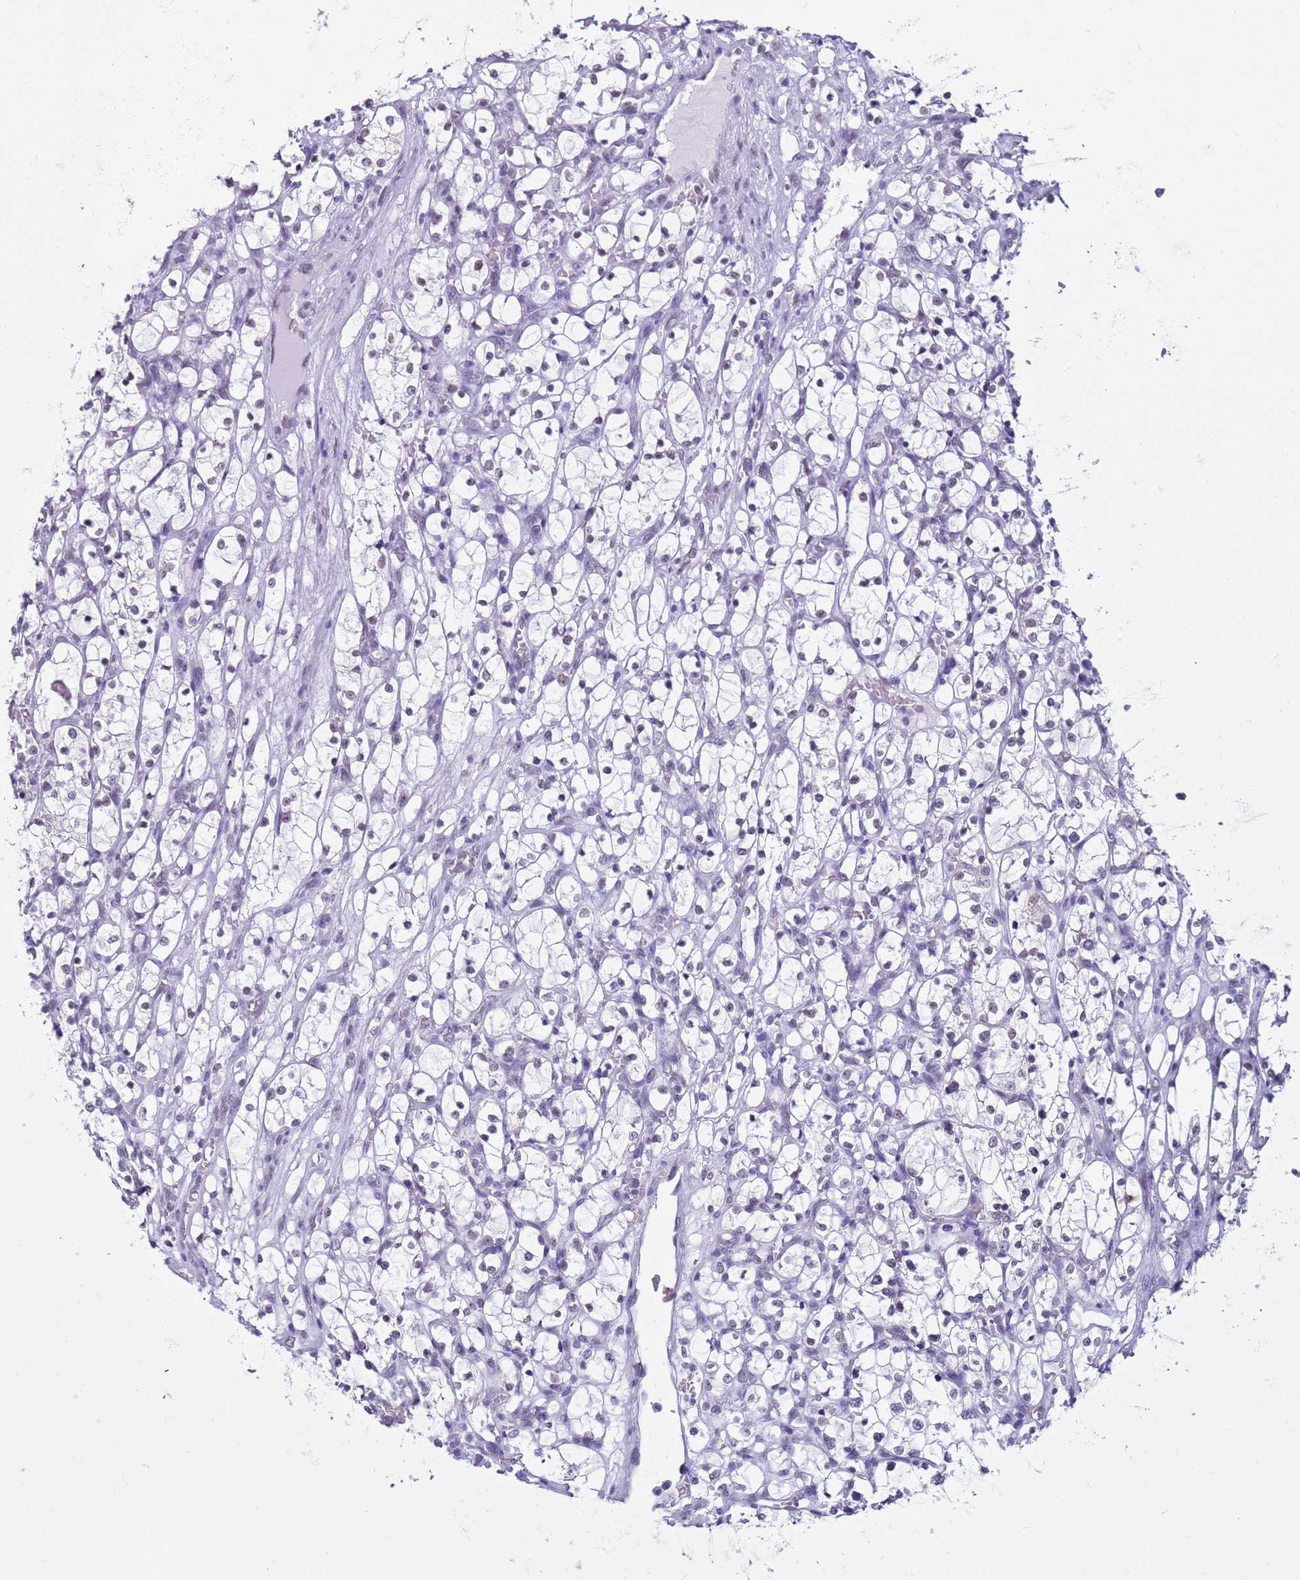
{"staining": {"intensity": "negative", "quantity": "none", "location": "none"}, "tissue": "renal cancer", "cell_type": "Tumor cells", "image_type": "cancer", "snomed": [{"axis": "morphology", "description": "Adenocarcinoma, NOS"}, {"axis": "topography", "description": "Kidney"}], "caption": "The IHC image has no significant expression in tumor cells of adenocarcinoma (renal) tissue.", "gene": "DHX15", "patient": {"sex": "female", "age": 69}}